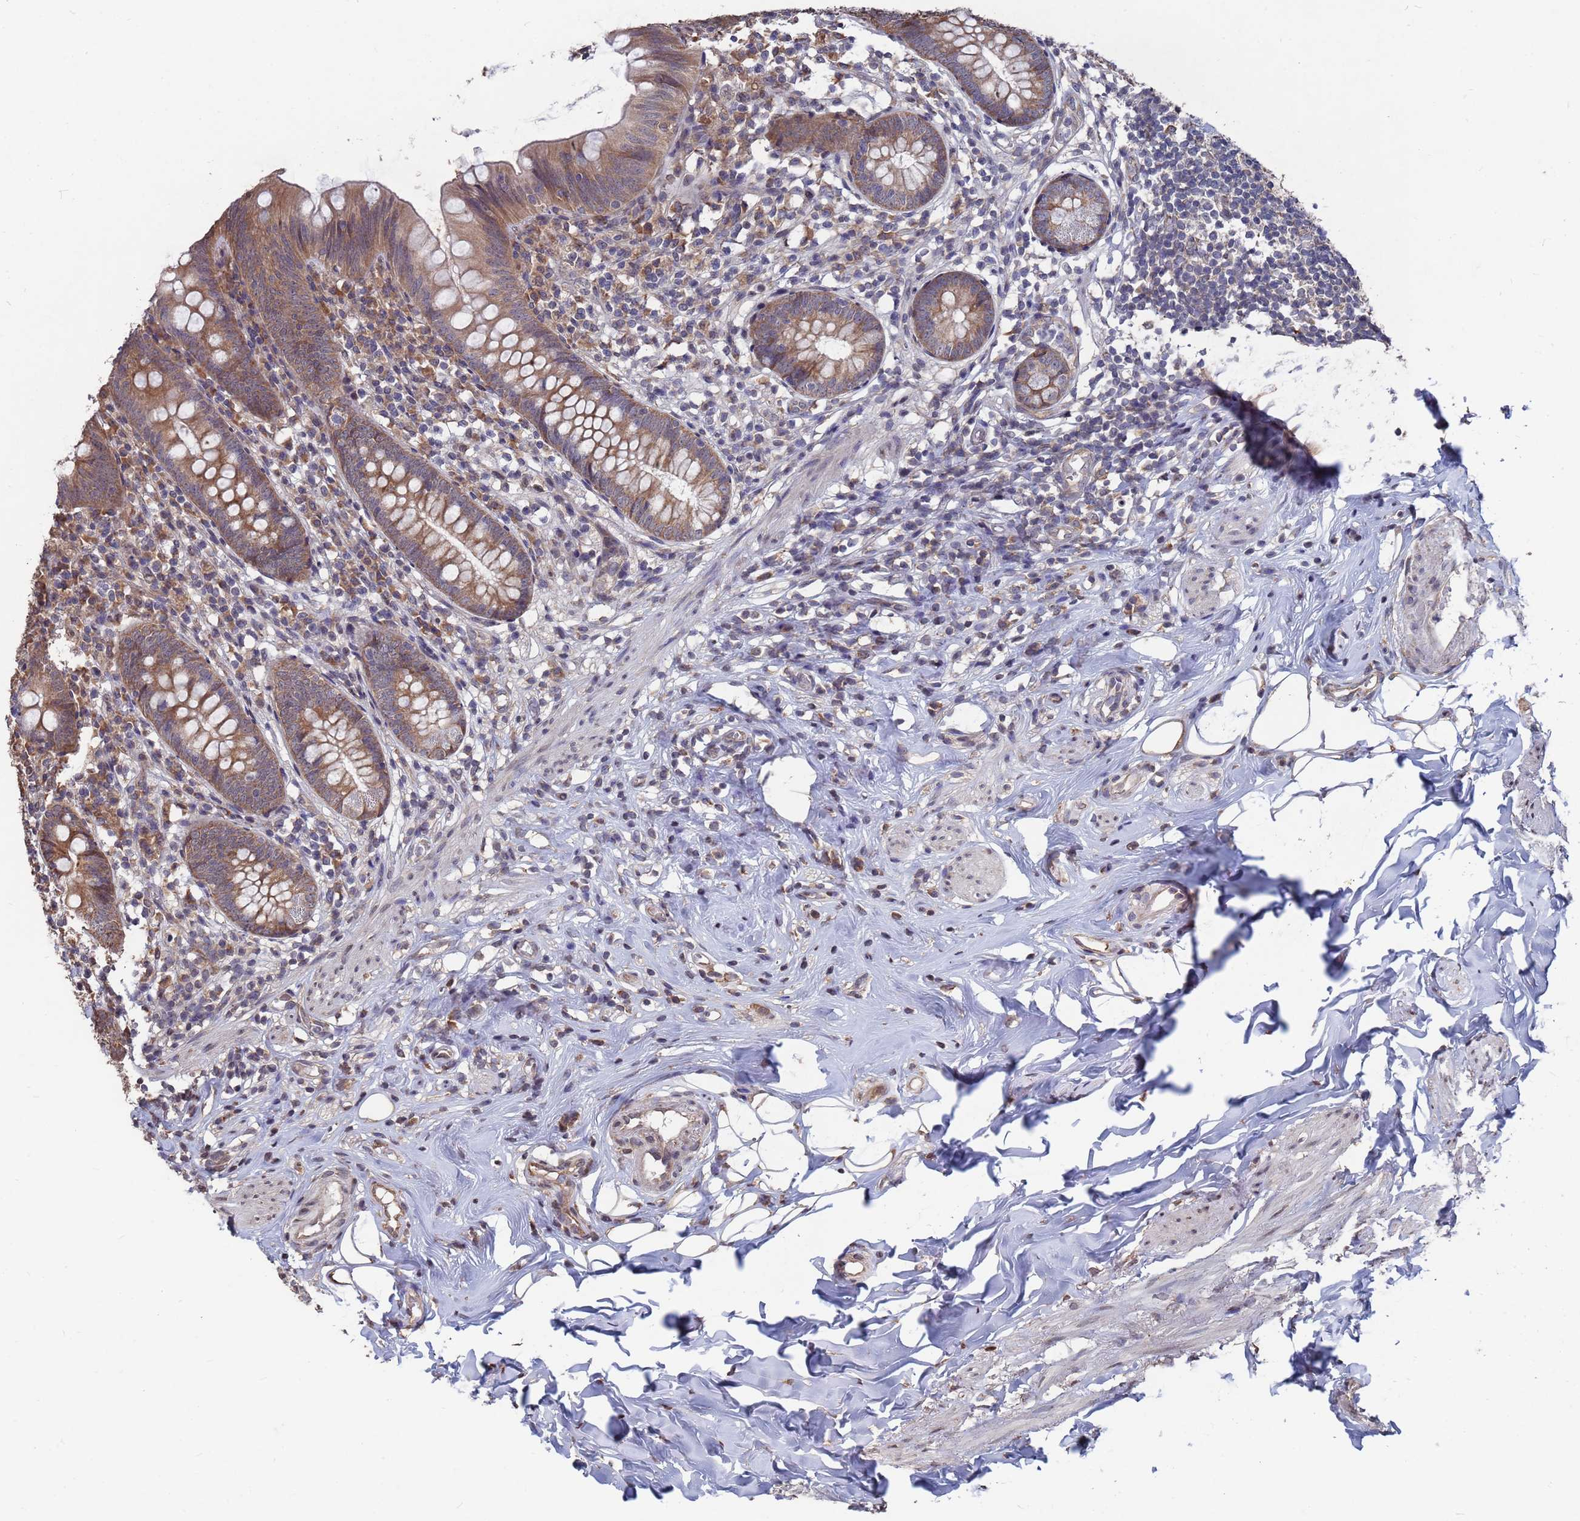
{"staining": {"intensity": "moderate", "quantity": ">75%", "location": "cytoplasmic/membranous"}, "tissue": "appendix", "cell_type": "Glandular cells", "image_type": "normal", "snomed": [{"axis": "morphology", "description": "Normal tissue, NOS"}, {"axis": "topography", "description": "Appendix"}], "caption": "Brown immunohistochemical staining in normal human appendix demonstrates moderate cytoplasmic/membranous positivity in about >75% of glandular cells. (brown staining indicates protein expression, while blue staining denotes nuclei).", "gene": "CFAP119", "patient": {"sex": "female", "age": 62}}